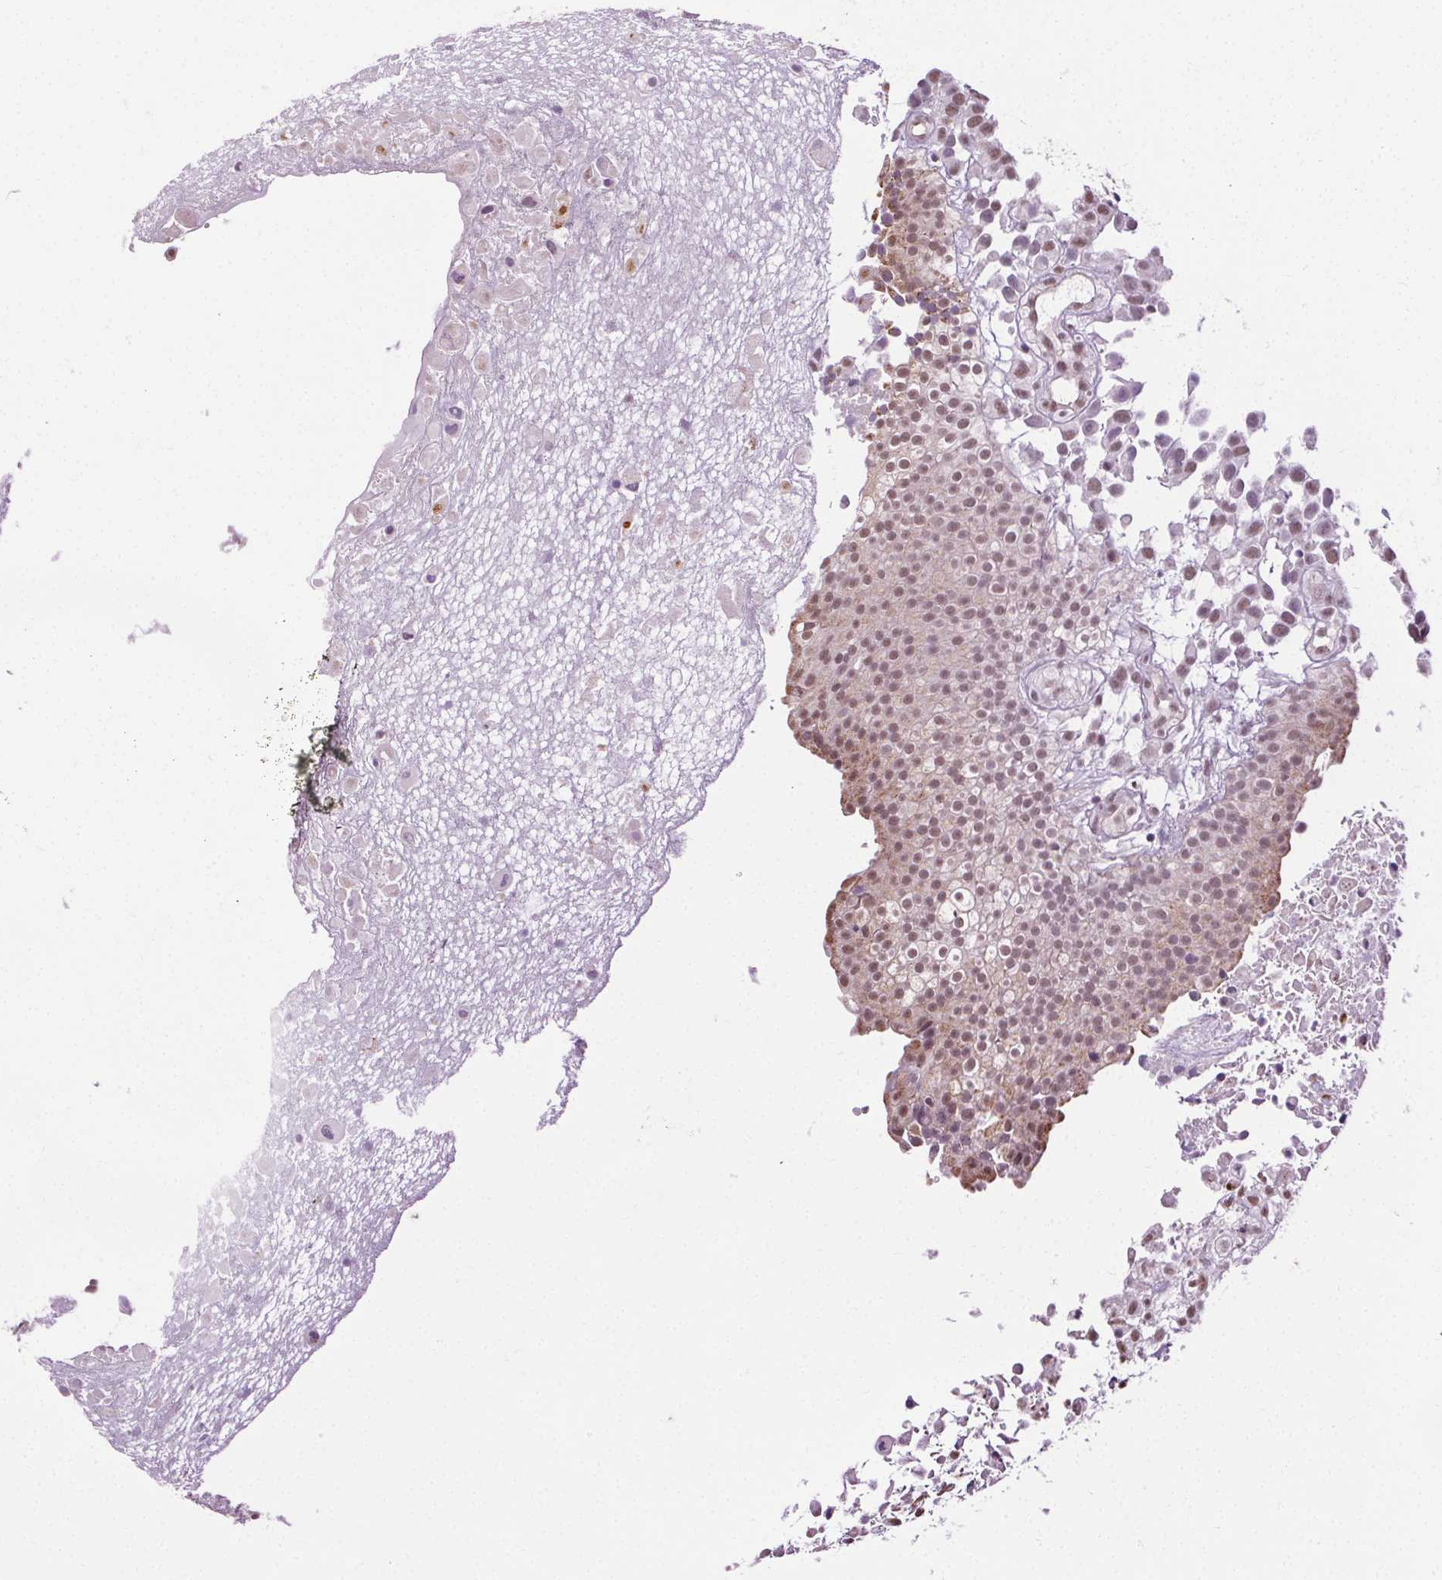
{"staining": {"intensity": "weak", "quantity": "25%-75%", "location": "nuclear"}, "tissue": "urothelial cancer", "cell_type": "Tumor cells", "image_type": "cancer", "snomed": [{"axis": "morphology", "description": "Urothelial carcinoma, High grade"}, {"axis": "topography", "description": "Urinary bladder"}], "caption": "Immunohistochemical staining of human urothelial cancer reveals weak nuclear protein expression in about 25%-75% of tumor cells.", "gene": "CEBPA", "patient": {"sex": "male", "age": 56}}